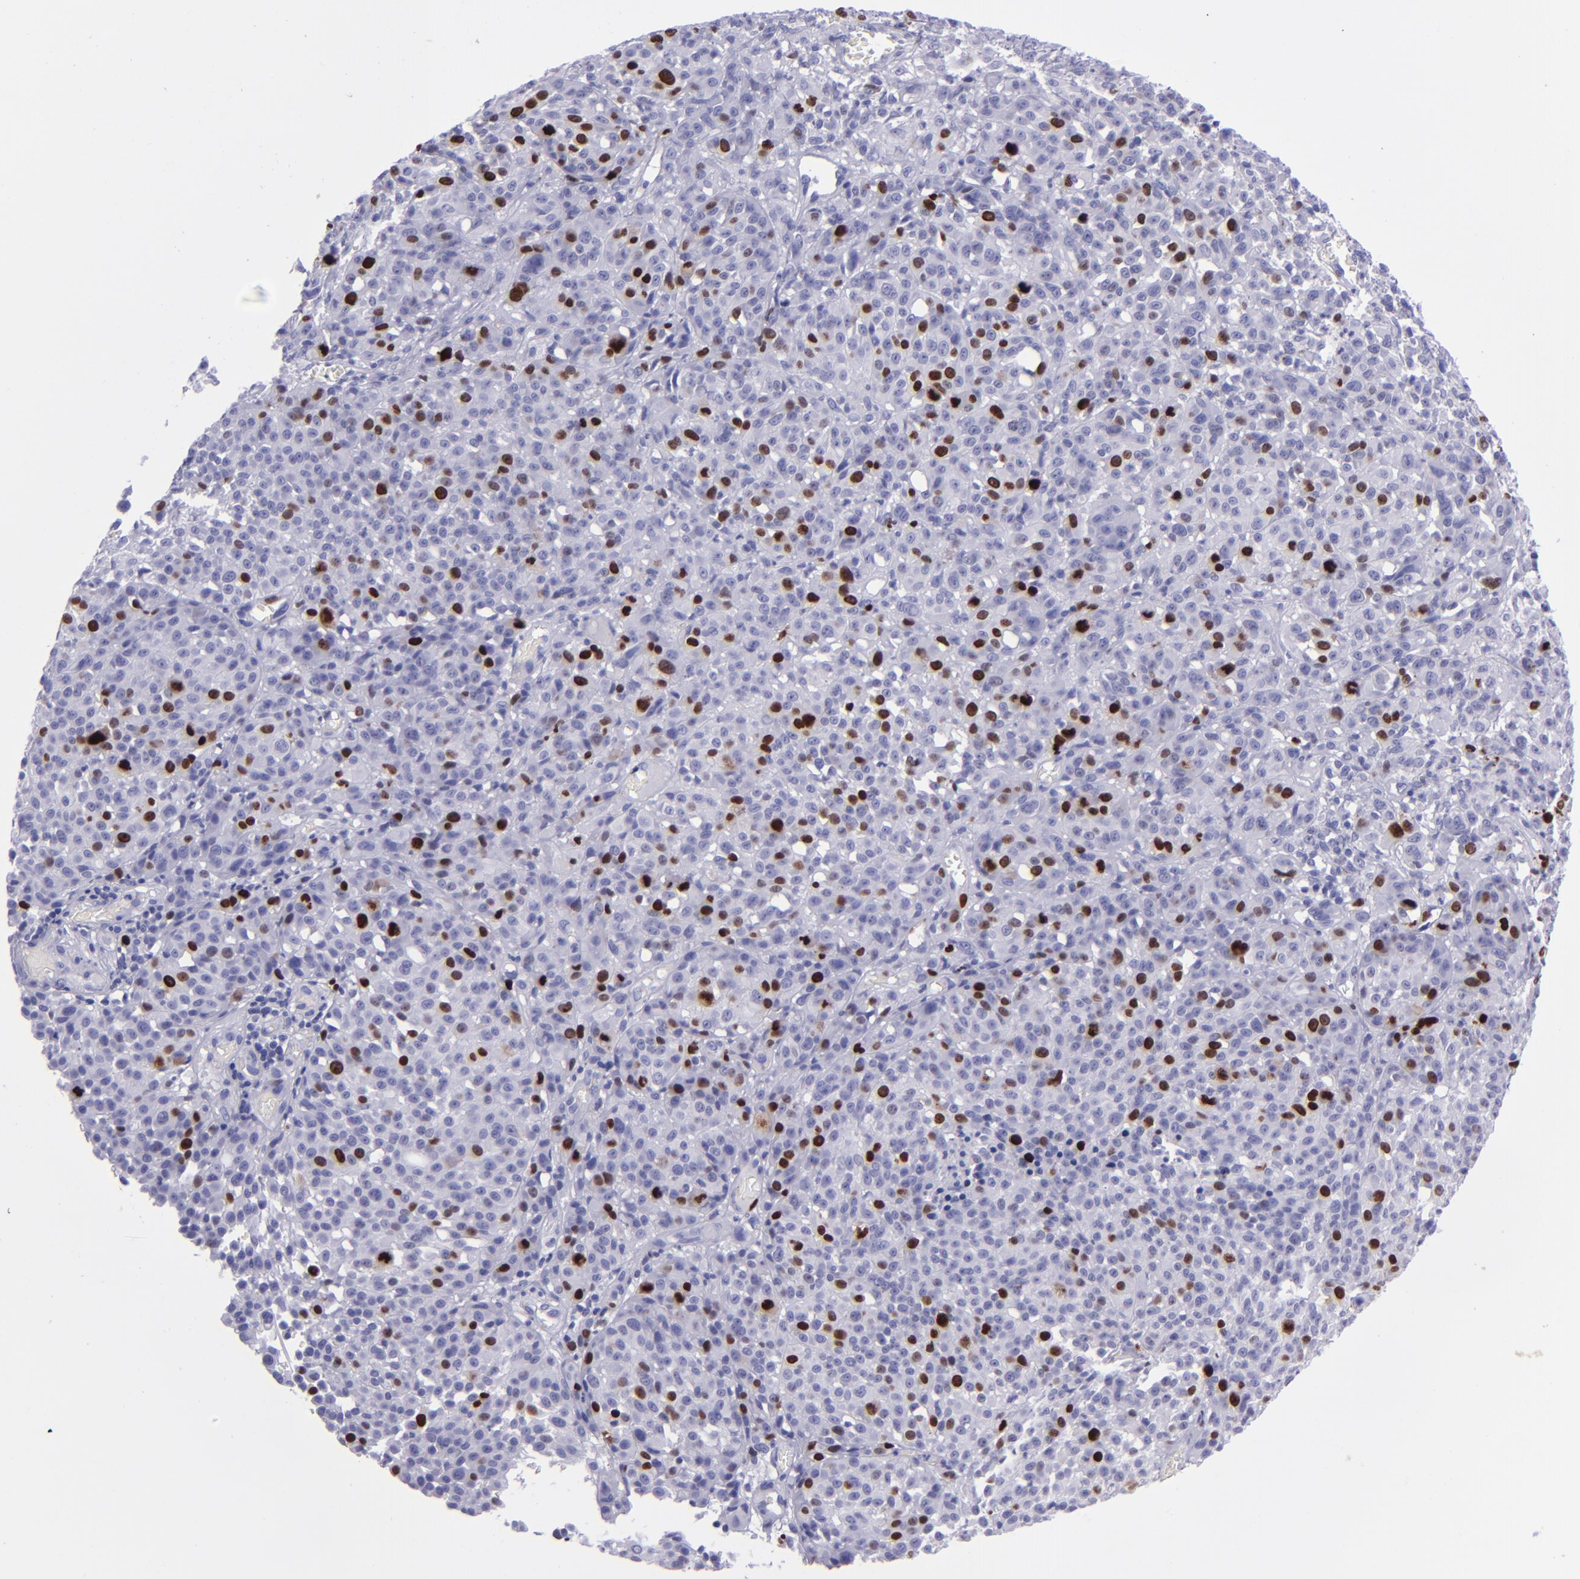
{"staining": {"intensity": "strong", "quantity": "<25%", "location": "nuclear"}, "tissue": "melanoma", "cell_type": "Tumor cells", "image_type": "cancer", "snomed": [{"axis": "morphology", "description": "Malignant melanoma, NOS"}, {"axis": "topography", "description": "Skin"}], "caption": "Strong nuclear staining is appreciated in about <25% of tumor cells in melanoma. (DAB IHC, brown staining for protein, blue staining for nuclei).", "gene": "TOP2A", "patient": {"sex": "female", "age": 49}}